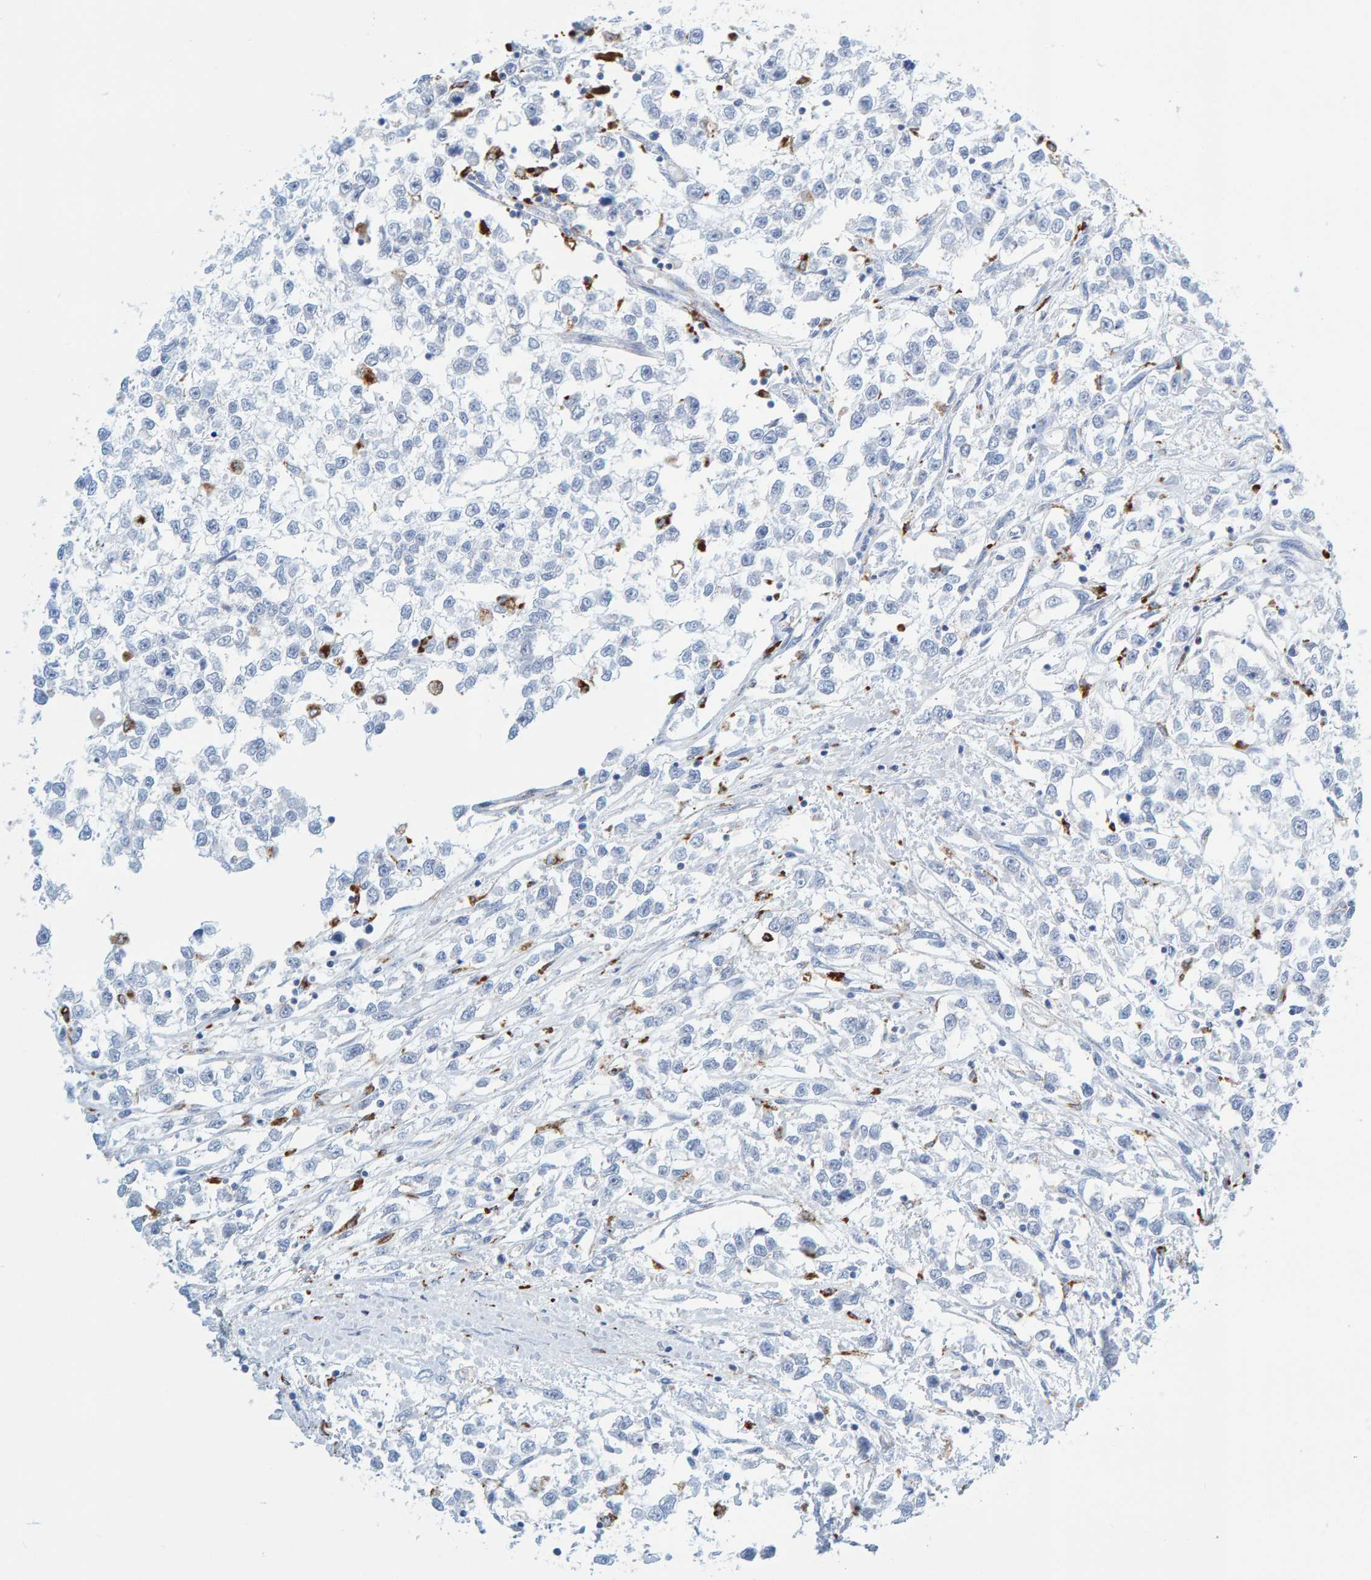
{"staining": {"intensity": "negative", "quantity": "none", "location": "none"}, "tissue": "testis cancer", "cell_type": "Tumor cells", "image_type": "cancer", "snomed": [{"axis": "morphology", "description": "Seminoma, NOS"}, {"axis": "morphology", "description": "Carcinoma, Embryonal, NOS"}, {"axis": "topography", "description": "Testis"}], "caption": "Testis embryonal carcinoma stained for a protein using IHC shows no positivity tumor cells.", "gene": "BIN3", "patient": {"sex": "male", "age": 51}}